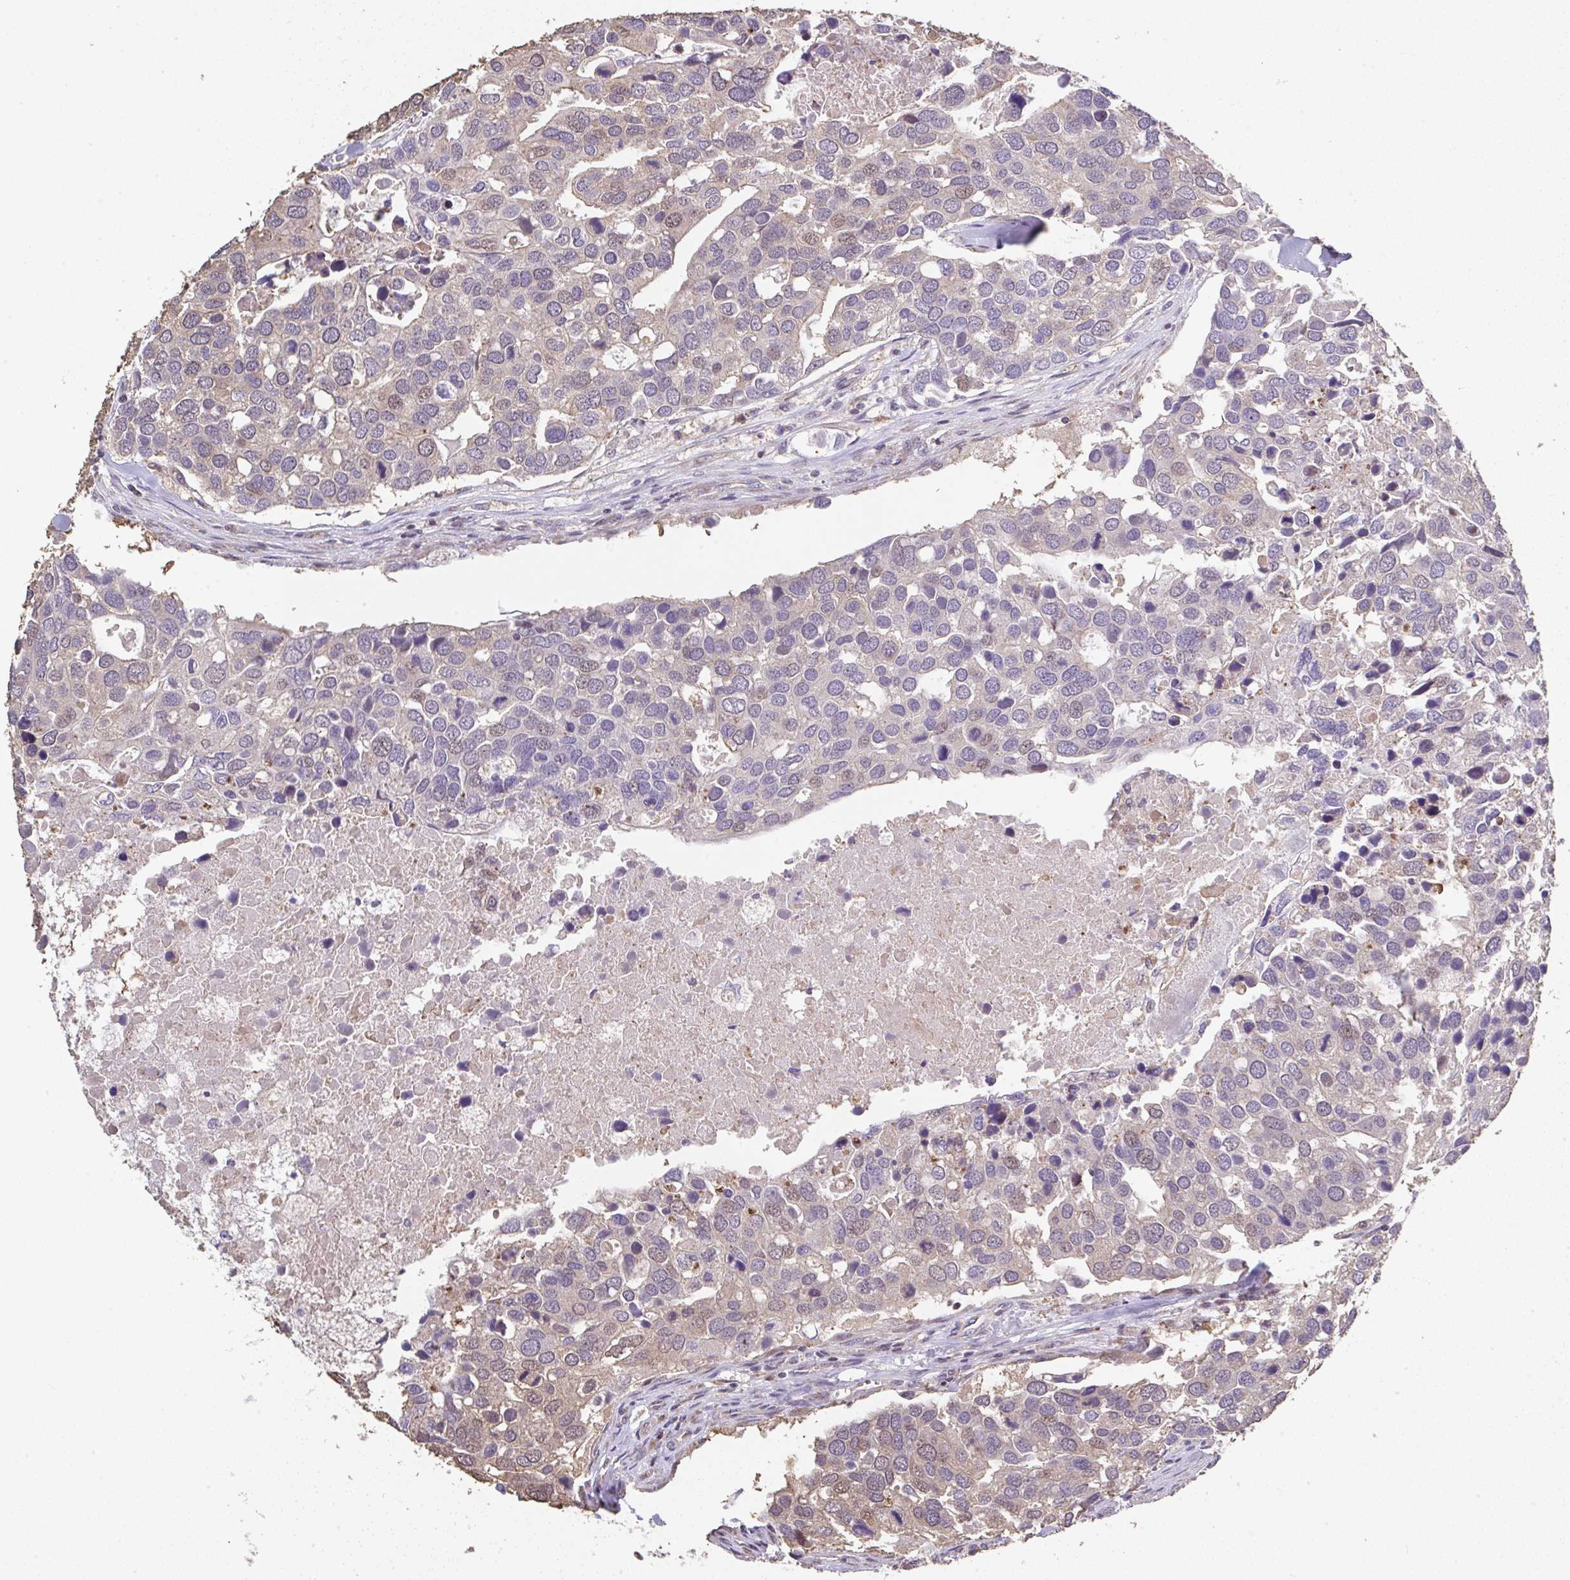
{"staining": {"intensity": "weak", "quantity": "<25%", "location": "nuclear"}, "tissue": "breast cancer", "cell_type": "Tumor cells", "image_type": "cancer", "snomed": [{"axis": "morphology", "description": "Duct carcinoma"}, {"axis": "topography", "description": "Breast"}], "caption": "The immunohistochemistry (IHC) photomicrograph has no significant staining in tumor cells of breast infiltrating ductal carcinoma tissue. (DAB immunohistochemistry, high magnification).", "gene": "RUNDC3B", "patient": {"sex": "female", "age": 83}}